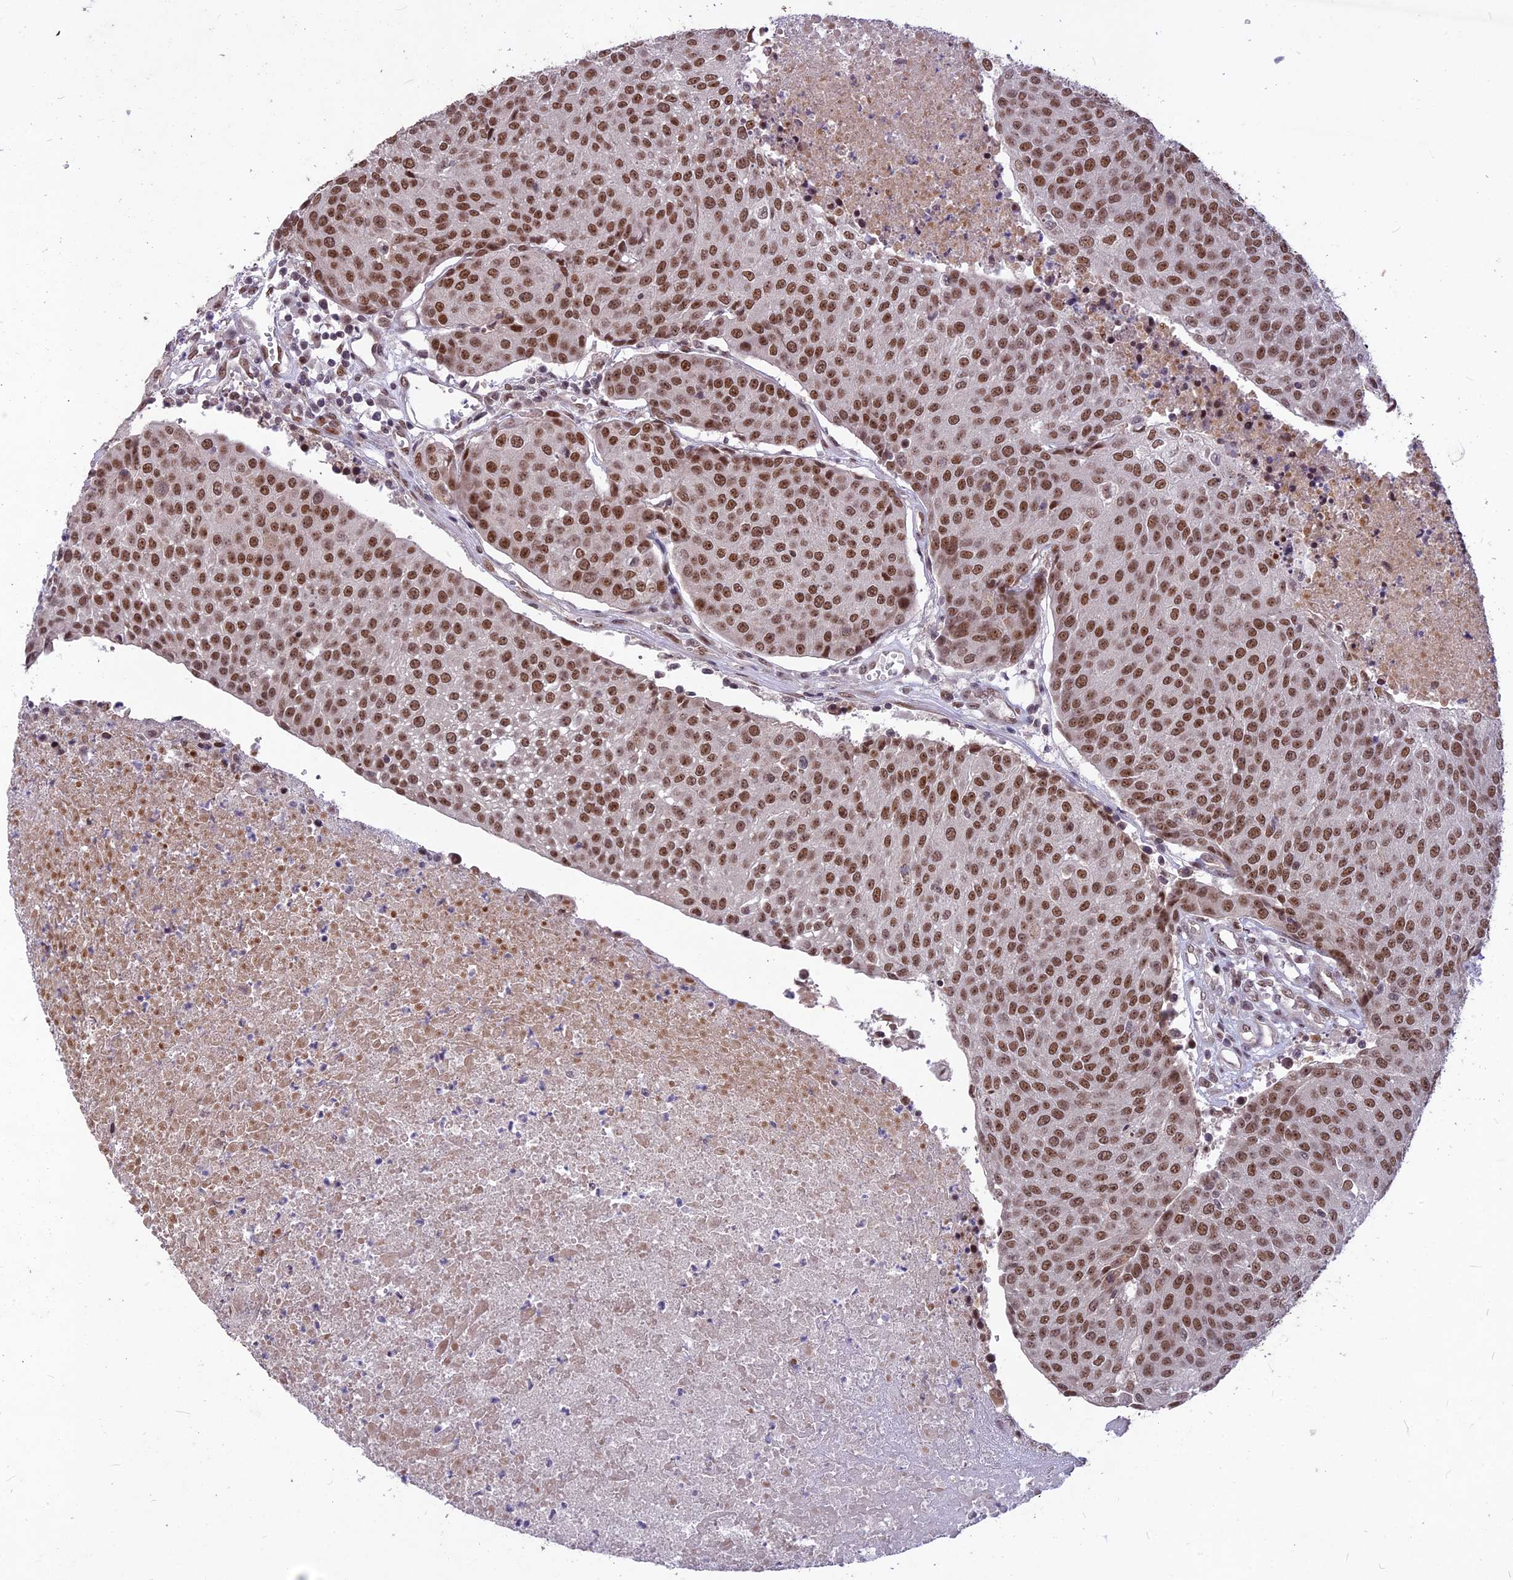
{"staining": {"intensity": "moderate", "quantity": ">75%", "location": "nuclear"}, "tissue": "urothelial cancer", "cell_type": "Tumor cells", "image_type": "cancer", "snomed": [{"axis": "morphology", "description": "Urothelial carcinoma, High grade"}, {"axis": "topography", "description": "Urinary bladder"}], "caption": "Moderate nuclear positivity is present in about >75% of tumor cells in urothelial carcinoma (high-grade).", "gene": "DIS3", "patient": {"sex": "female", "age": 85}}